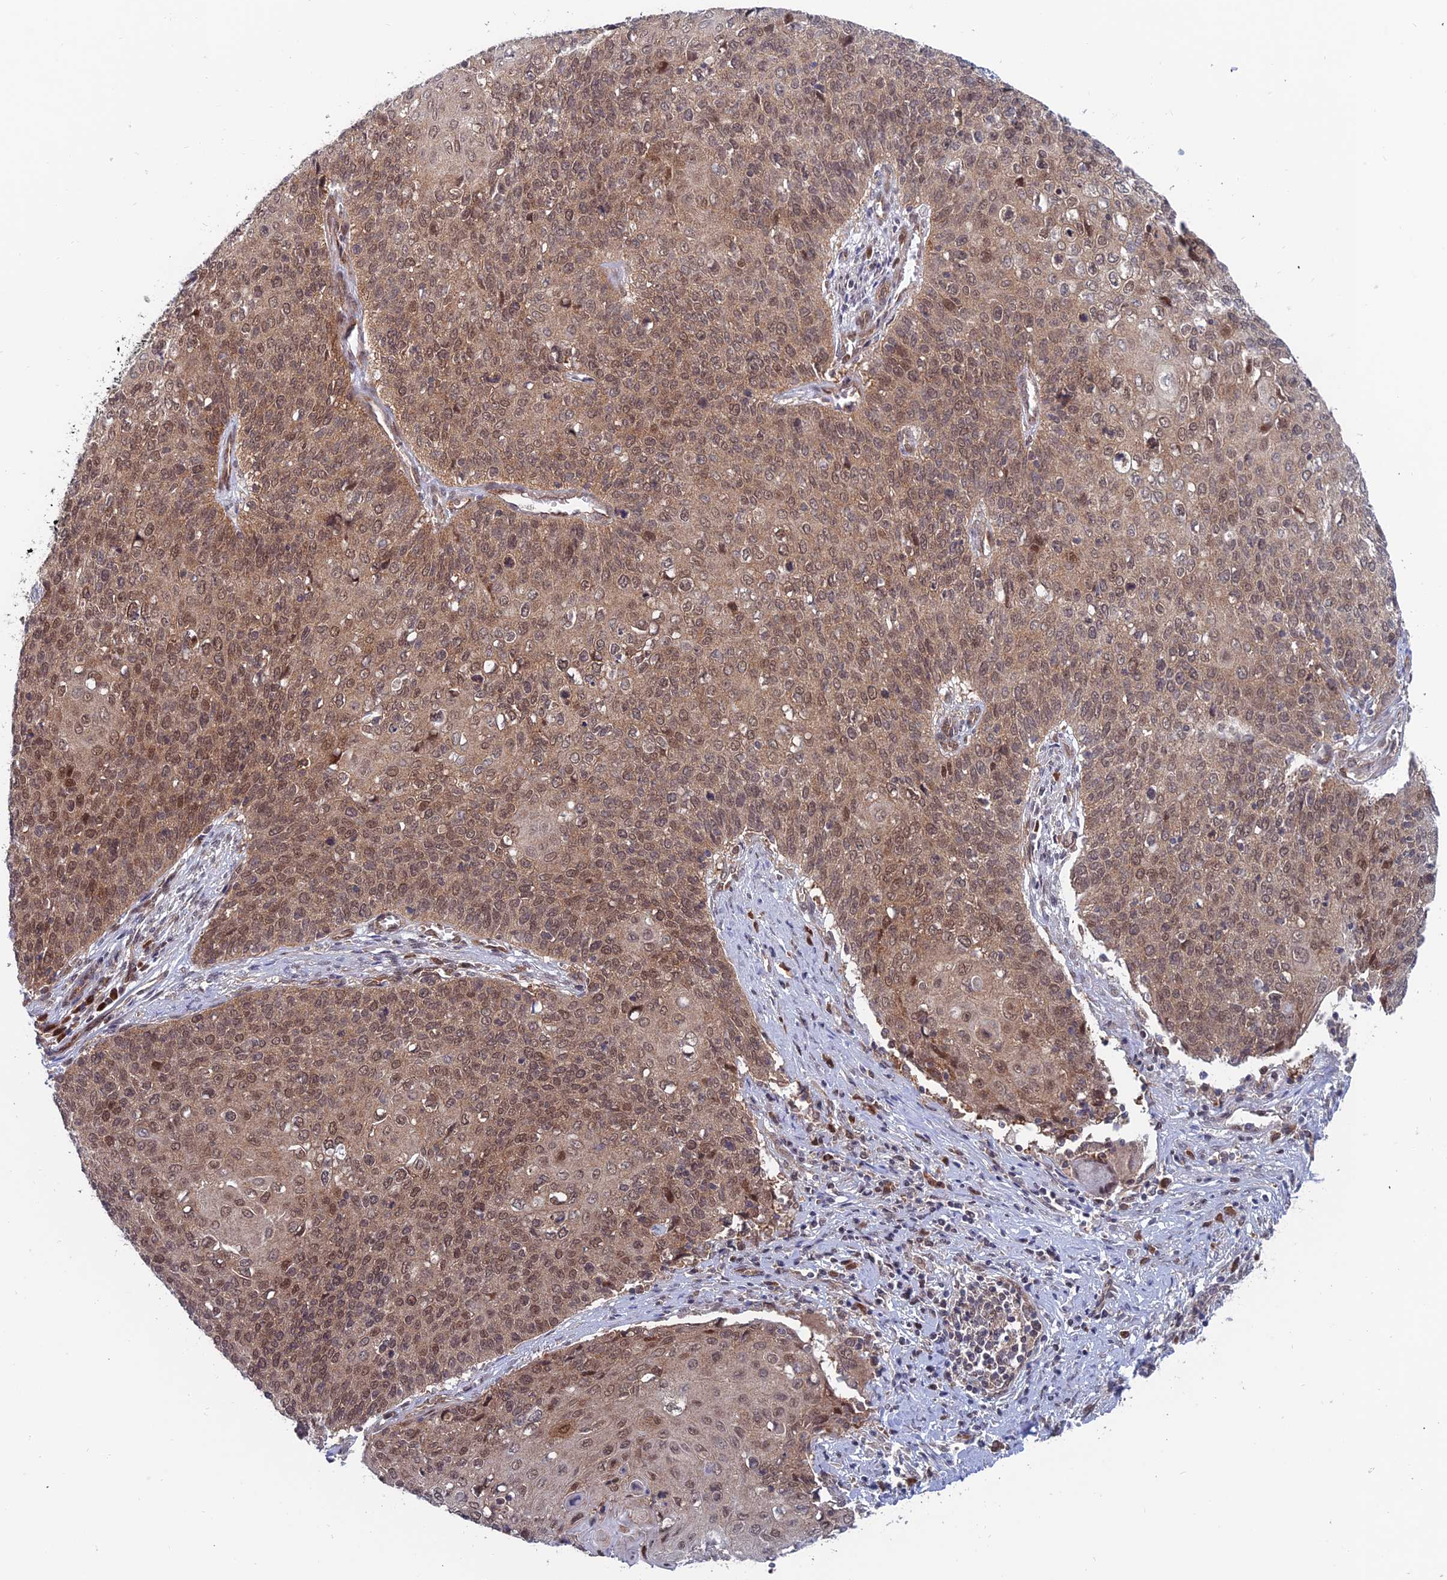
{"staining": {"intensity": "moderate", "quantity": ">75%", "location": "cytoplasmic/membranous,nuclear"}, "tissue": "cervical cancer", "cell_type": "Tumor cells", "image_type": "cancer", "snomed": [{"axis": "morphology", "description": "Squamous cell carcinoma, NOS"}, {"axis": "topography", "description": "Cervix"}], "caption": "DAB (3,3'-diaminobenzidine) immunohistochemical staining of human squamous cell carcinoma (cervical) exhibits moderate cytoplasmic/membranous and nuclear protein positivity in approximately >75% of tumor cells.", "gene": "IGBP1", "patient": {"sex": "female", "age": 39}}